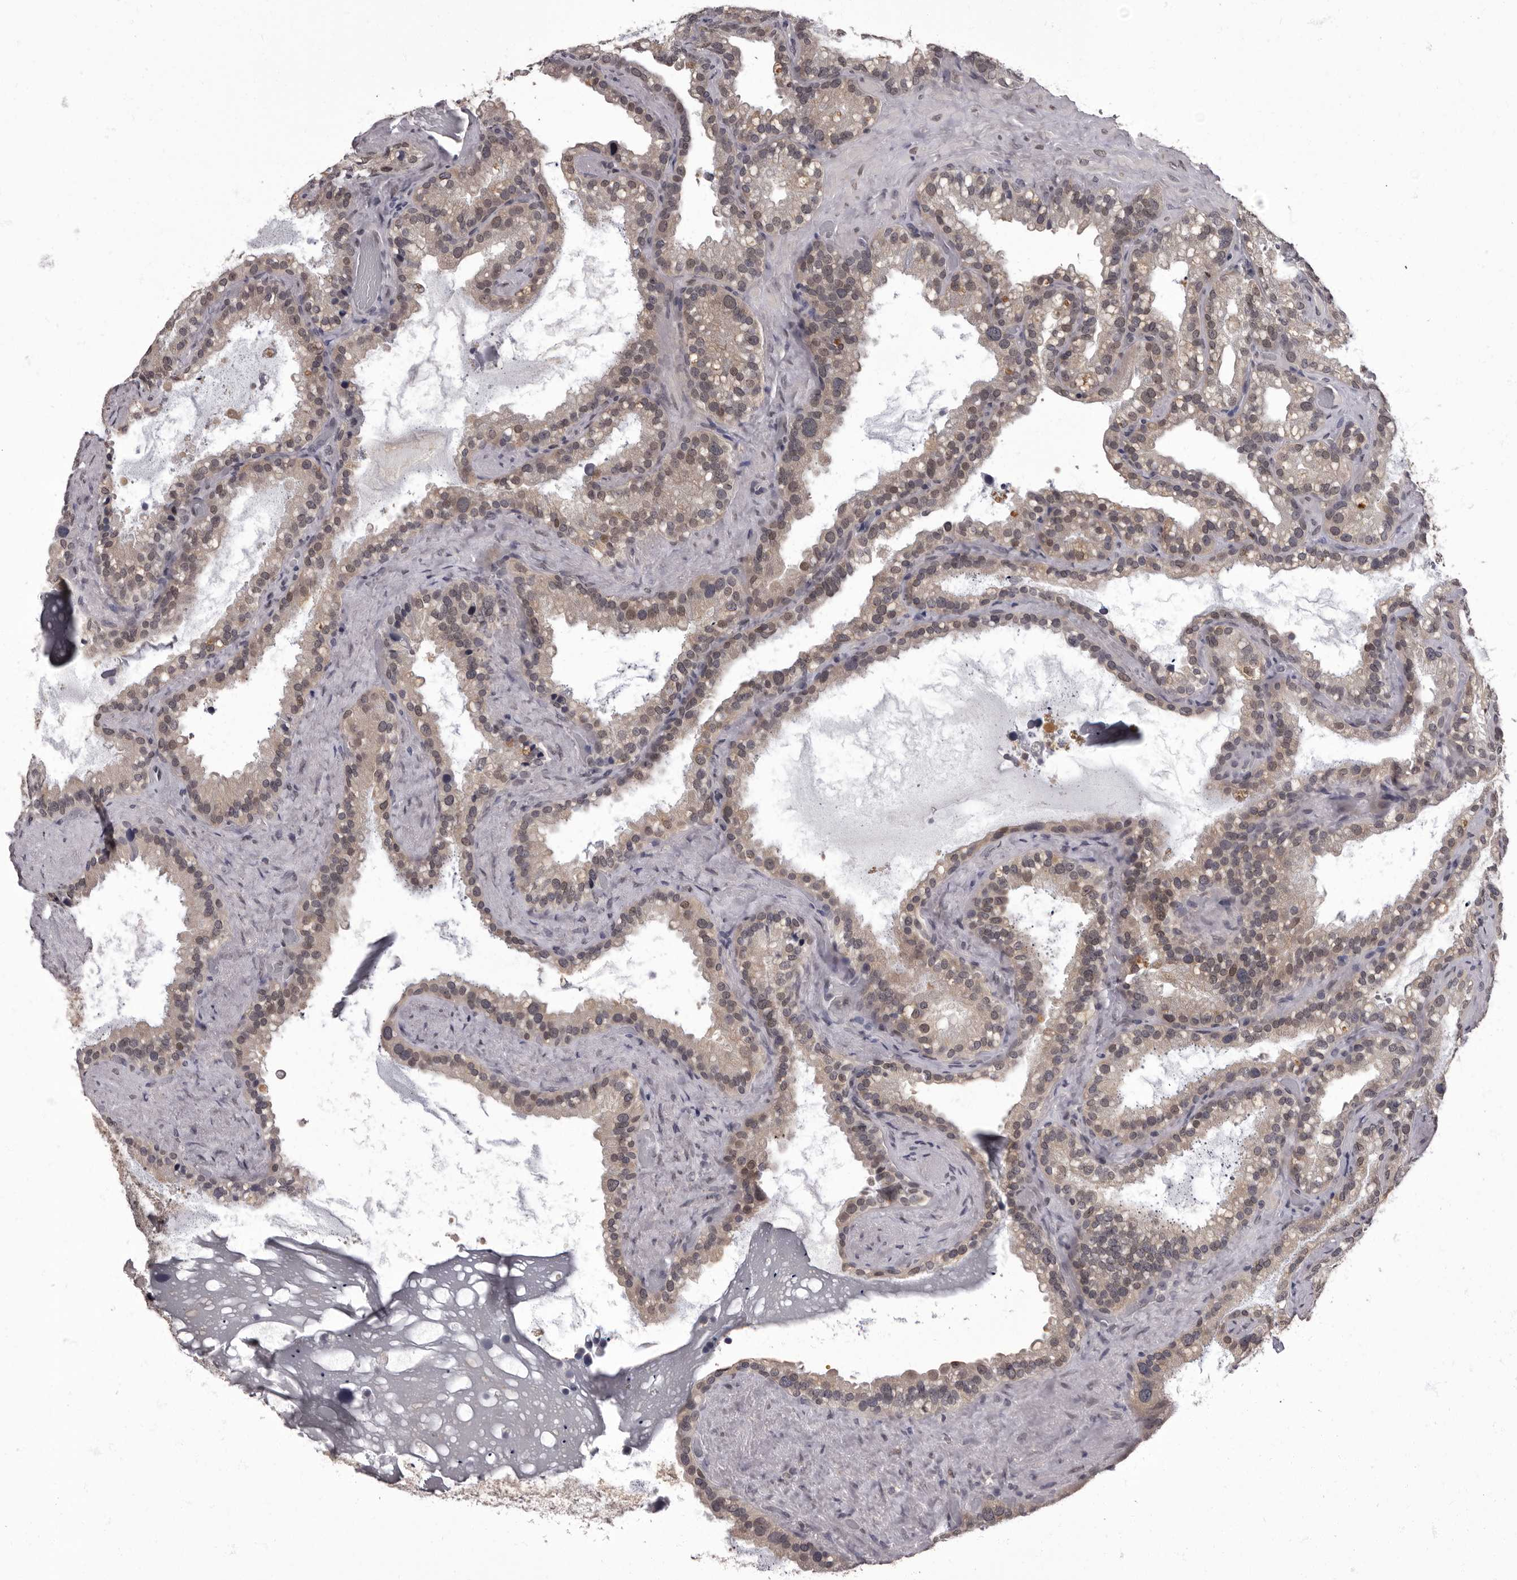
{"staining": {"intensity": "weak", "quantity": ">75%", "location": "nuclear"}, "tissue": "seminal vesicle", "cell_type": "Glandular cells", "image_type": "normal", "snomed": [{"axis": "morphology", "description": "Normal tissue, NOS"}, {"axis": "topography", "description": "Prostate"}, {"axis": "topography", "description": "Seminal veicle"}], "caption": "Unremarkable seminal vesicle shows weak nuclear positivity in approximately >75% of glandular cells, visualized by immunohistochemistry.", "gene": "C1orf50", "patient": {"sex": "male", "age": 68}}